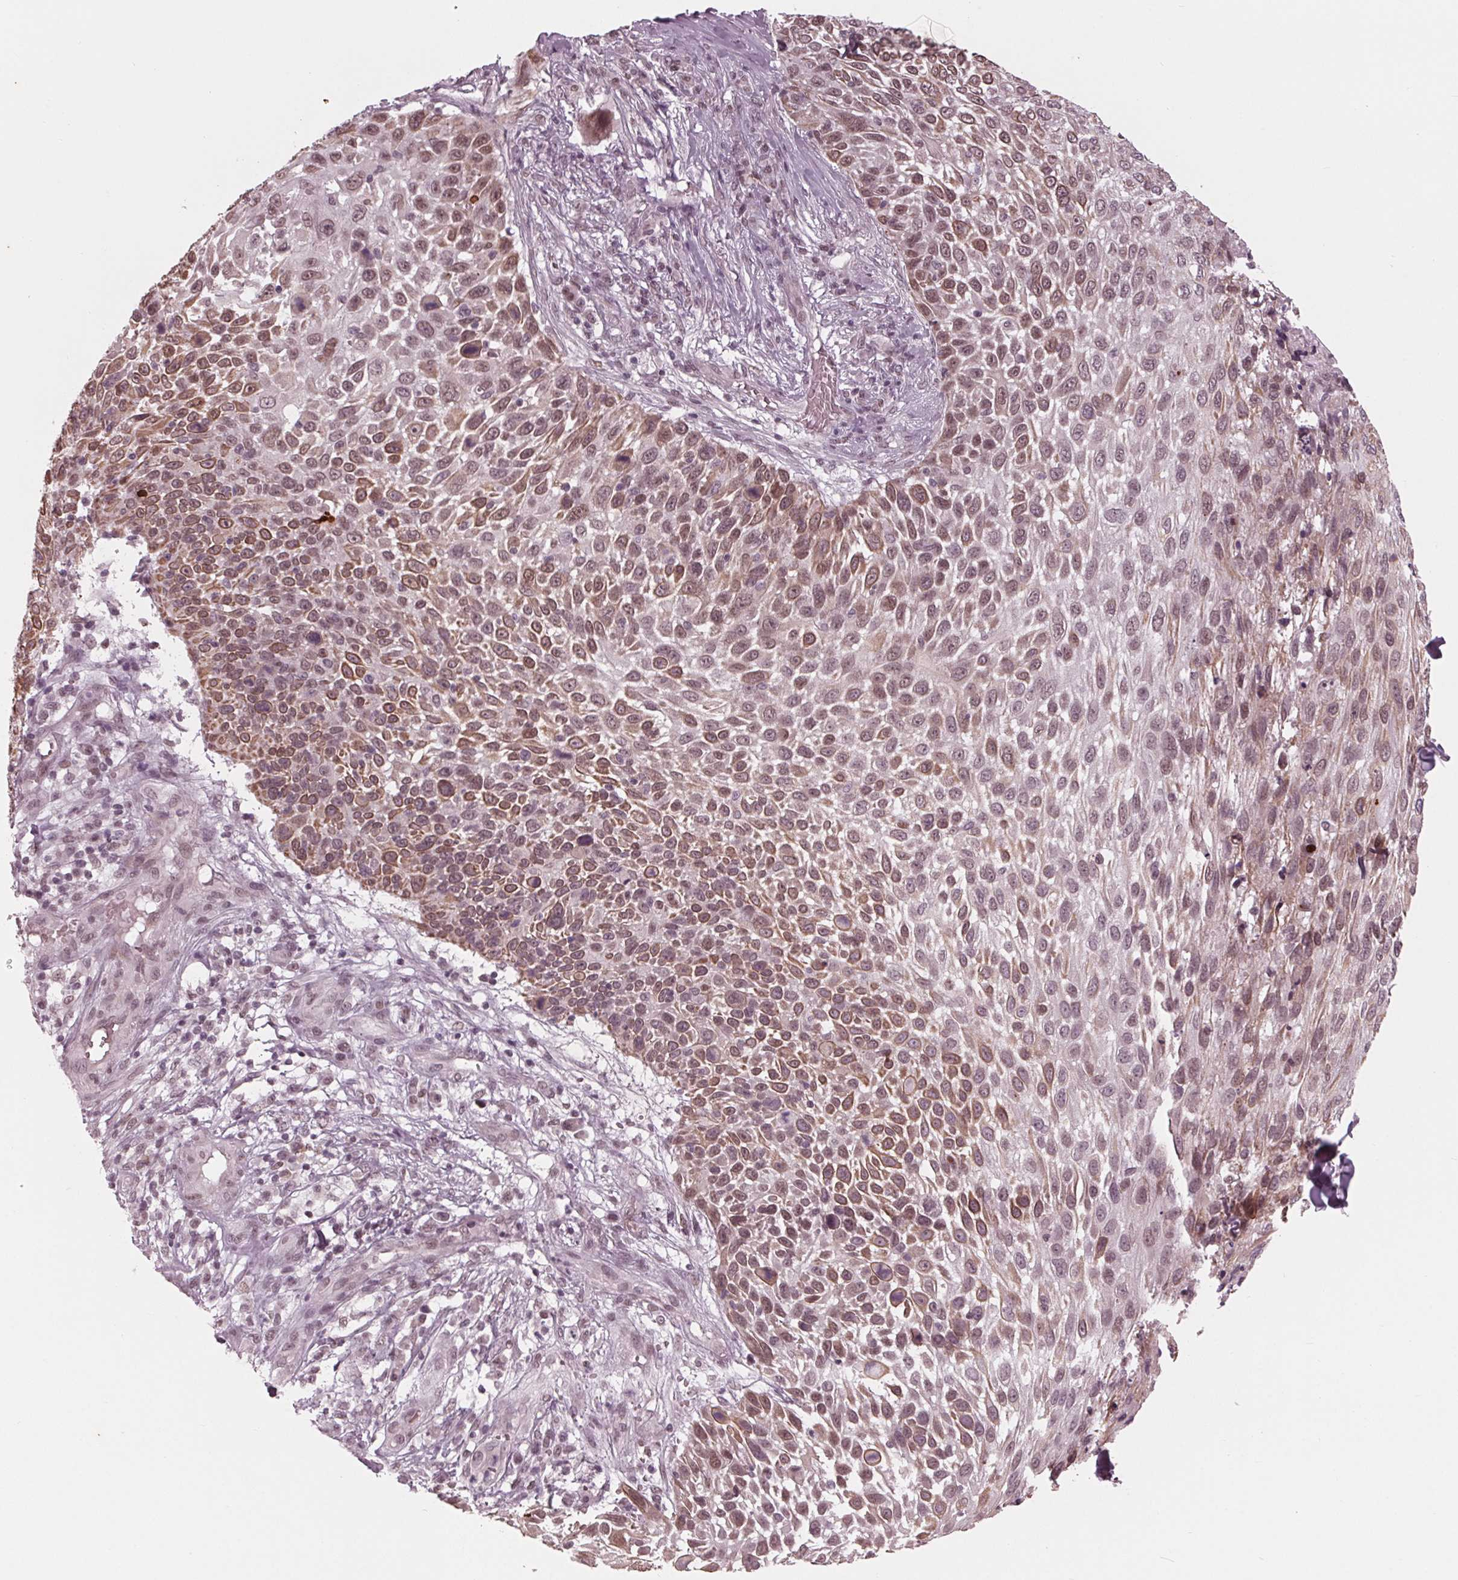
{"staining": {"intensity": "moderate", "quantity": "25%-75%", "location": "cytoplasmic/membranous,nuclear"}, "tissue": "skin cancer", "cell_type": "Tumor cells", "image_type": "cancer", "snomed": [{"axis": "morphology", "description": "Squamous cell carcinoma, NOS"}, {"axis": "topography", "description": "Skin"}], "caption": "Brown immunohistochemical staining in skin squamous cell carcinoma reveals moderate cytoplasmic/membranous and nuclear positivity in approximately 25%-75% of tumor cells.", "gene": "DNMT3L", "patient": {"sex": "male", "age": 92}}